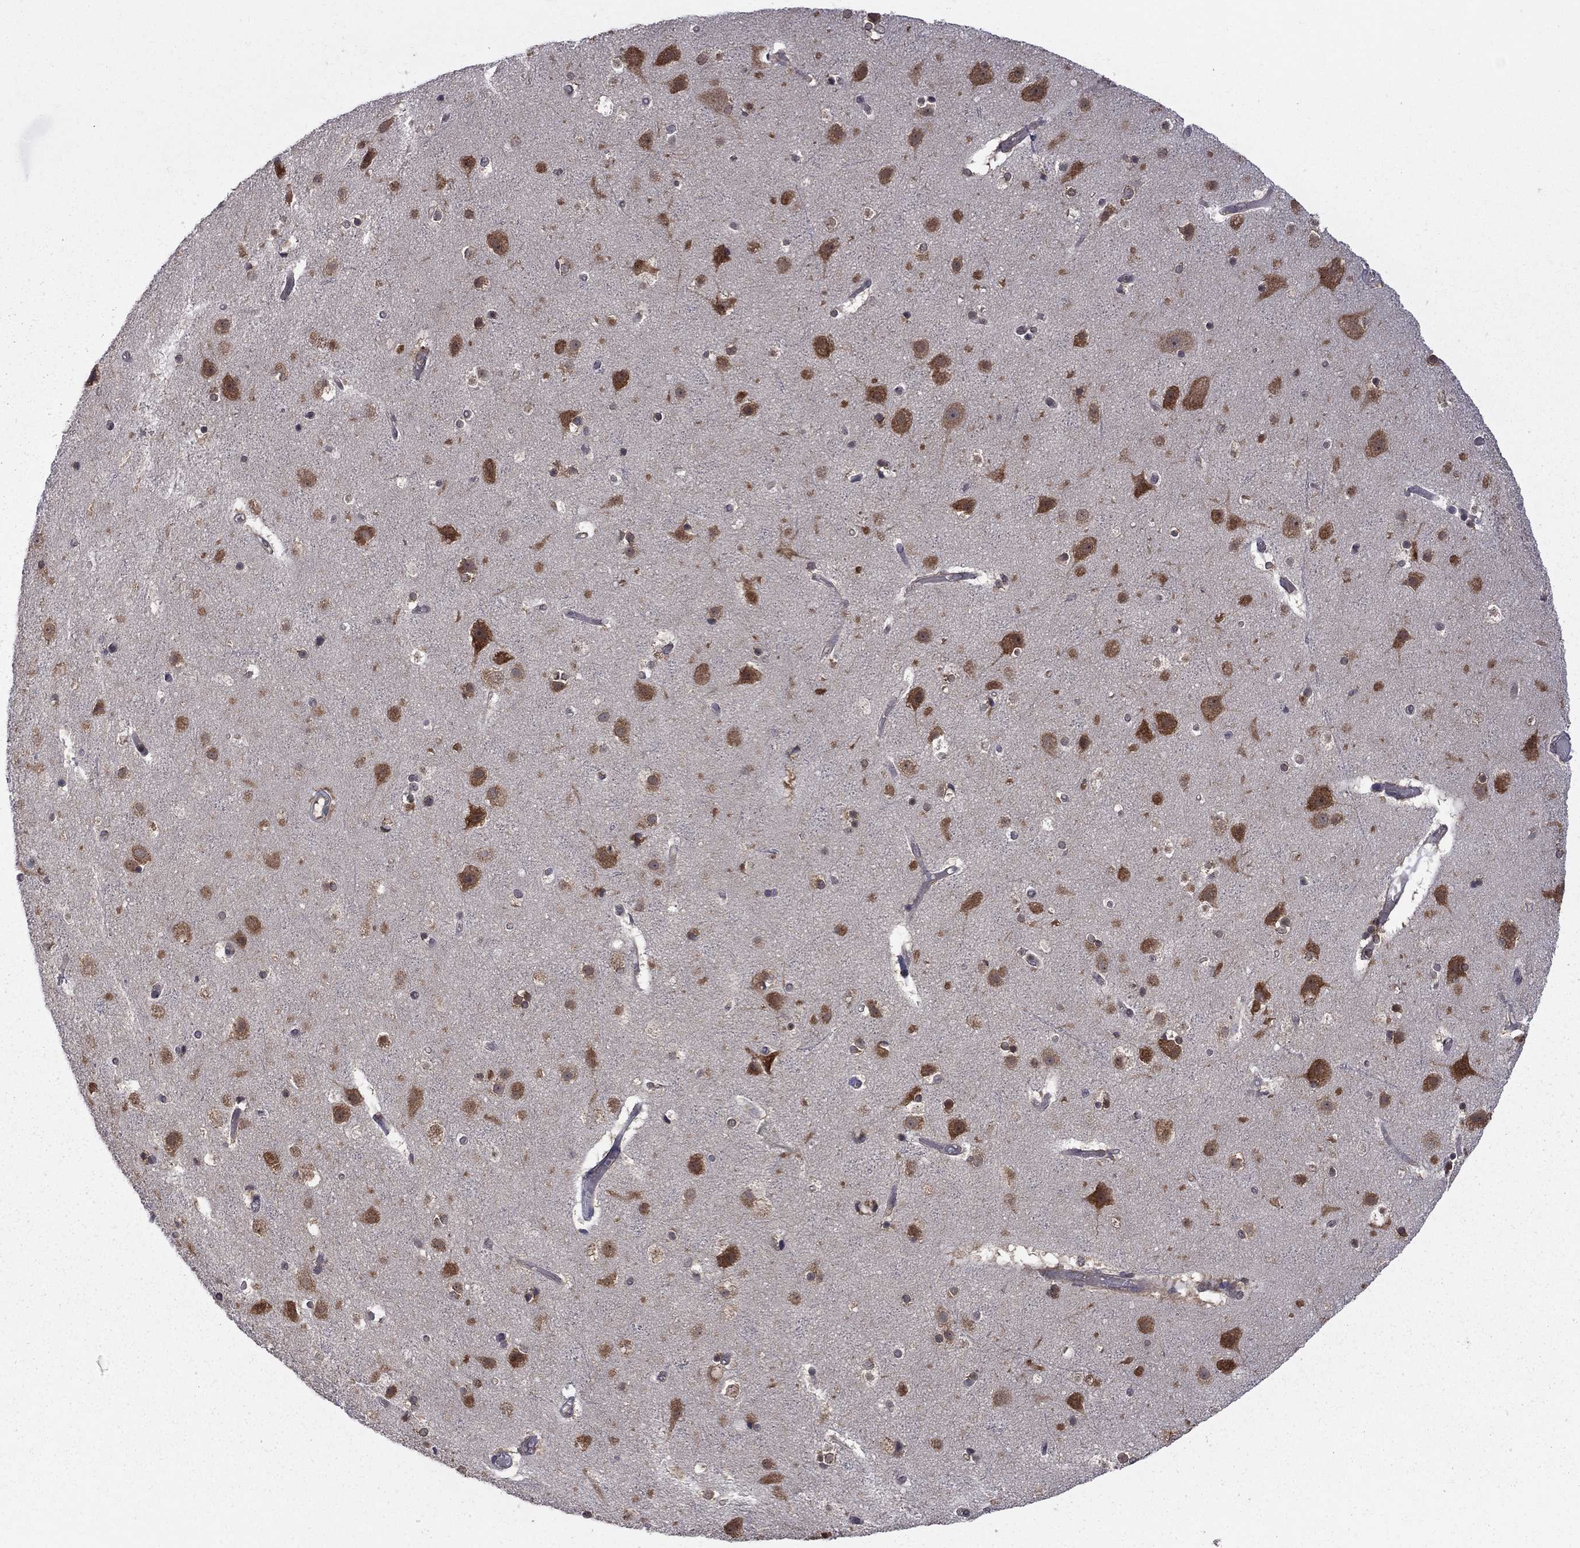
{"staining": {"intensity": "weak", "quantity": "<25%", "location": "cytoplasmic/membranous"}, "tissue": "cerebral cortex", "cell_type": "Endothelial cells", "image_type": "normal", "snomed": [{"axis": "morphology", "description": "Normal tissue, NOS"}, {"axis": "topography", "description": "Cerebral cortex"}], "caption": "Unremarkable cerebral cortex was stained to show a protein in brown. There is no significant staining in endothelial cells. The staining is performed using DAB (3,3'-diaminobenzidine) brown chromogen with nuclei counter-stained in using hematoxylin.", "gene": "NAA50", "patient": {"sex": "female", "age": 52}}